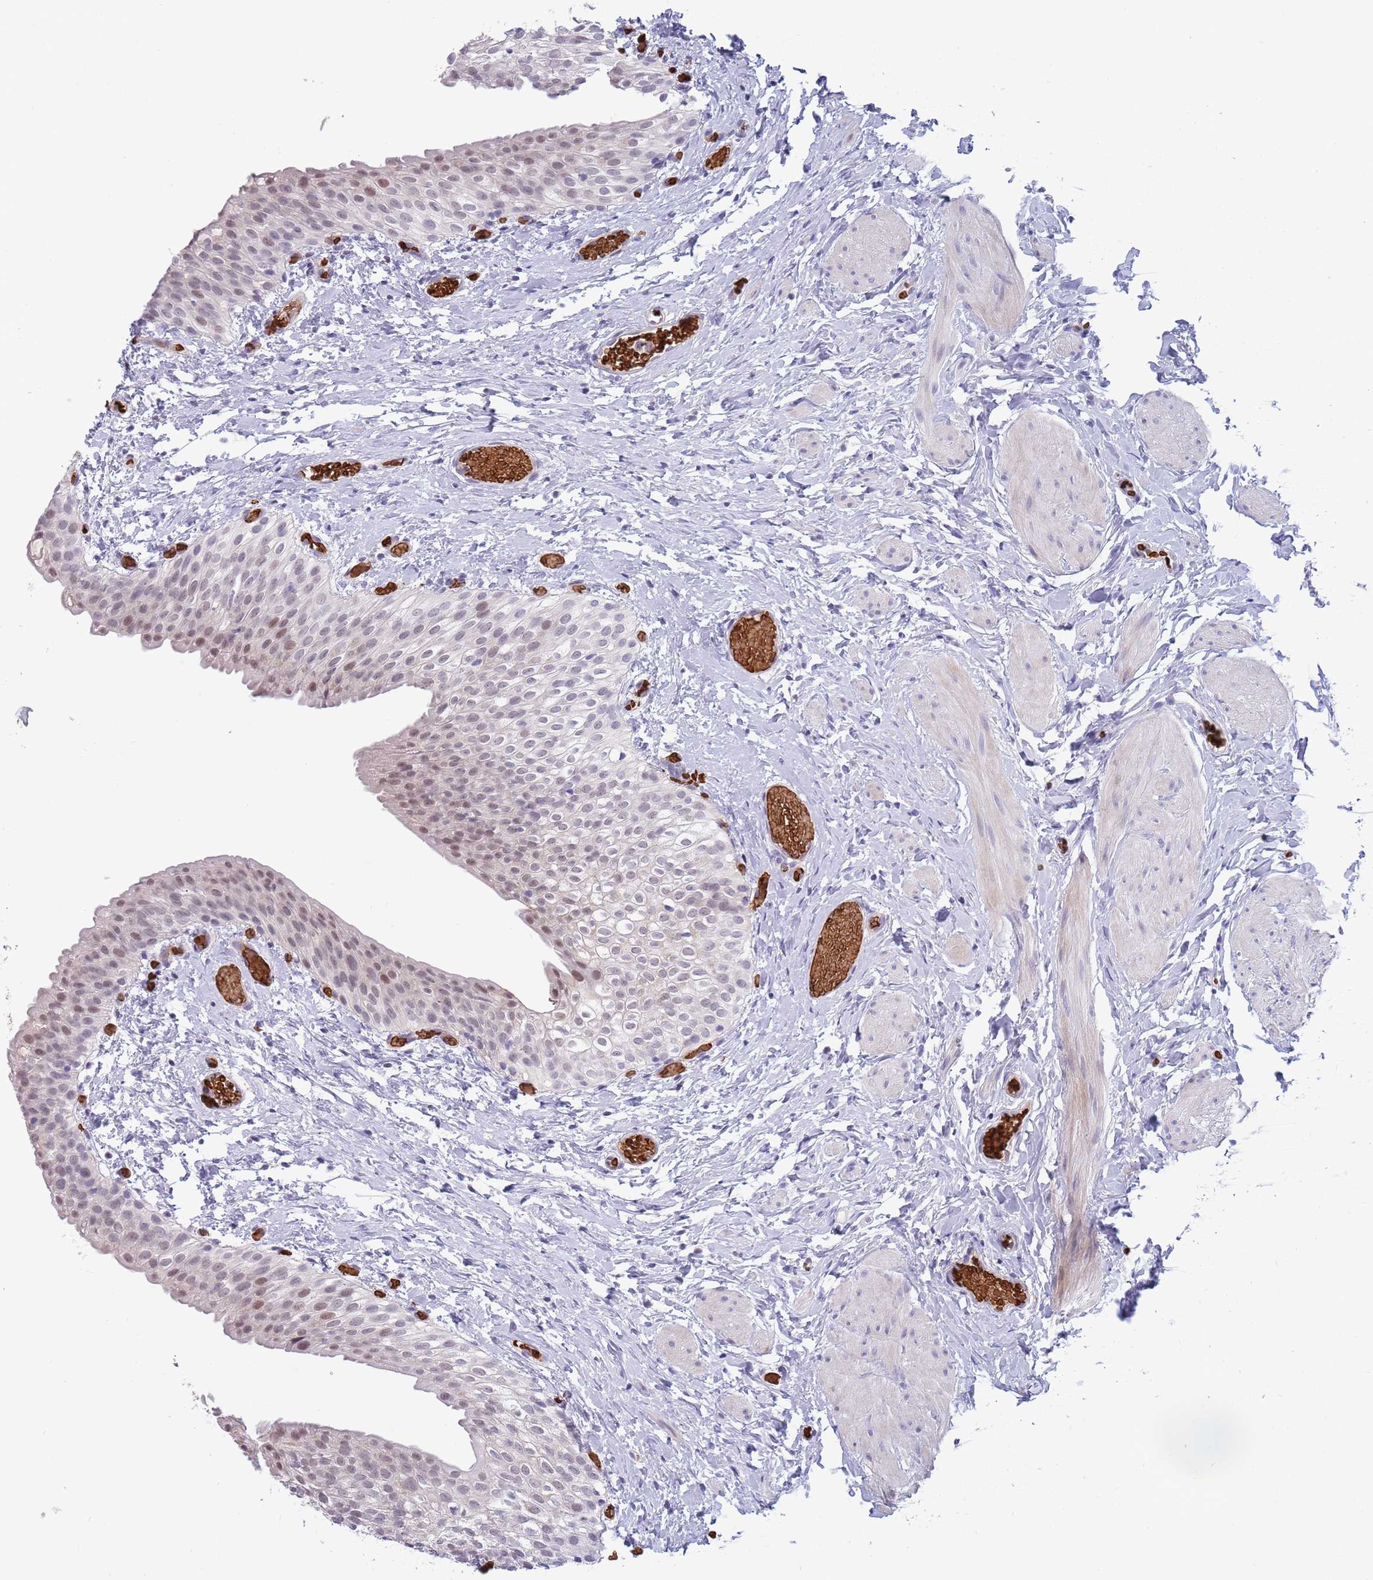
{"staining": {"intensity": "moderate", "quantity": "<25%", "location": "cytoplasmic/membranous"}, "tissue": "urinary bladder", "cell_type": "Urothelial cells", "image_type": "normal", "snomed": [{"axis": "morphology", "description": "Normal tissue, NOS"}, {"axis": "topography", "description": "Urinary bladder"}], "caption": "Approximately <25% of urothelial cells in normal human urinary bladder exhibit moderate cytoplasmic/membranous protein expression as visualized by brown immunohistochemical staining.", "gene": "LYPD6B", "patient": {"sex": "male", "age": 1}}